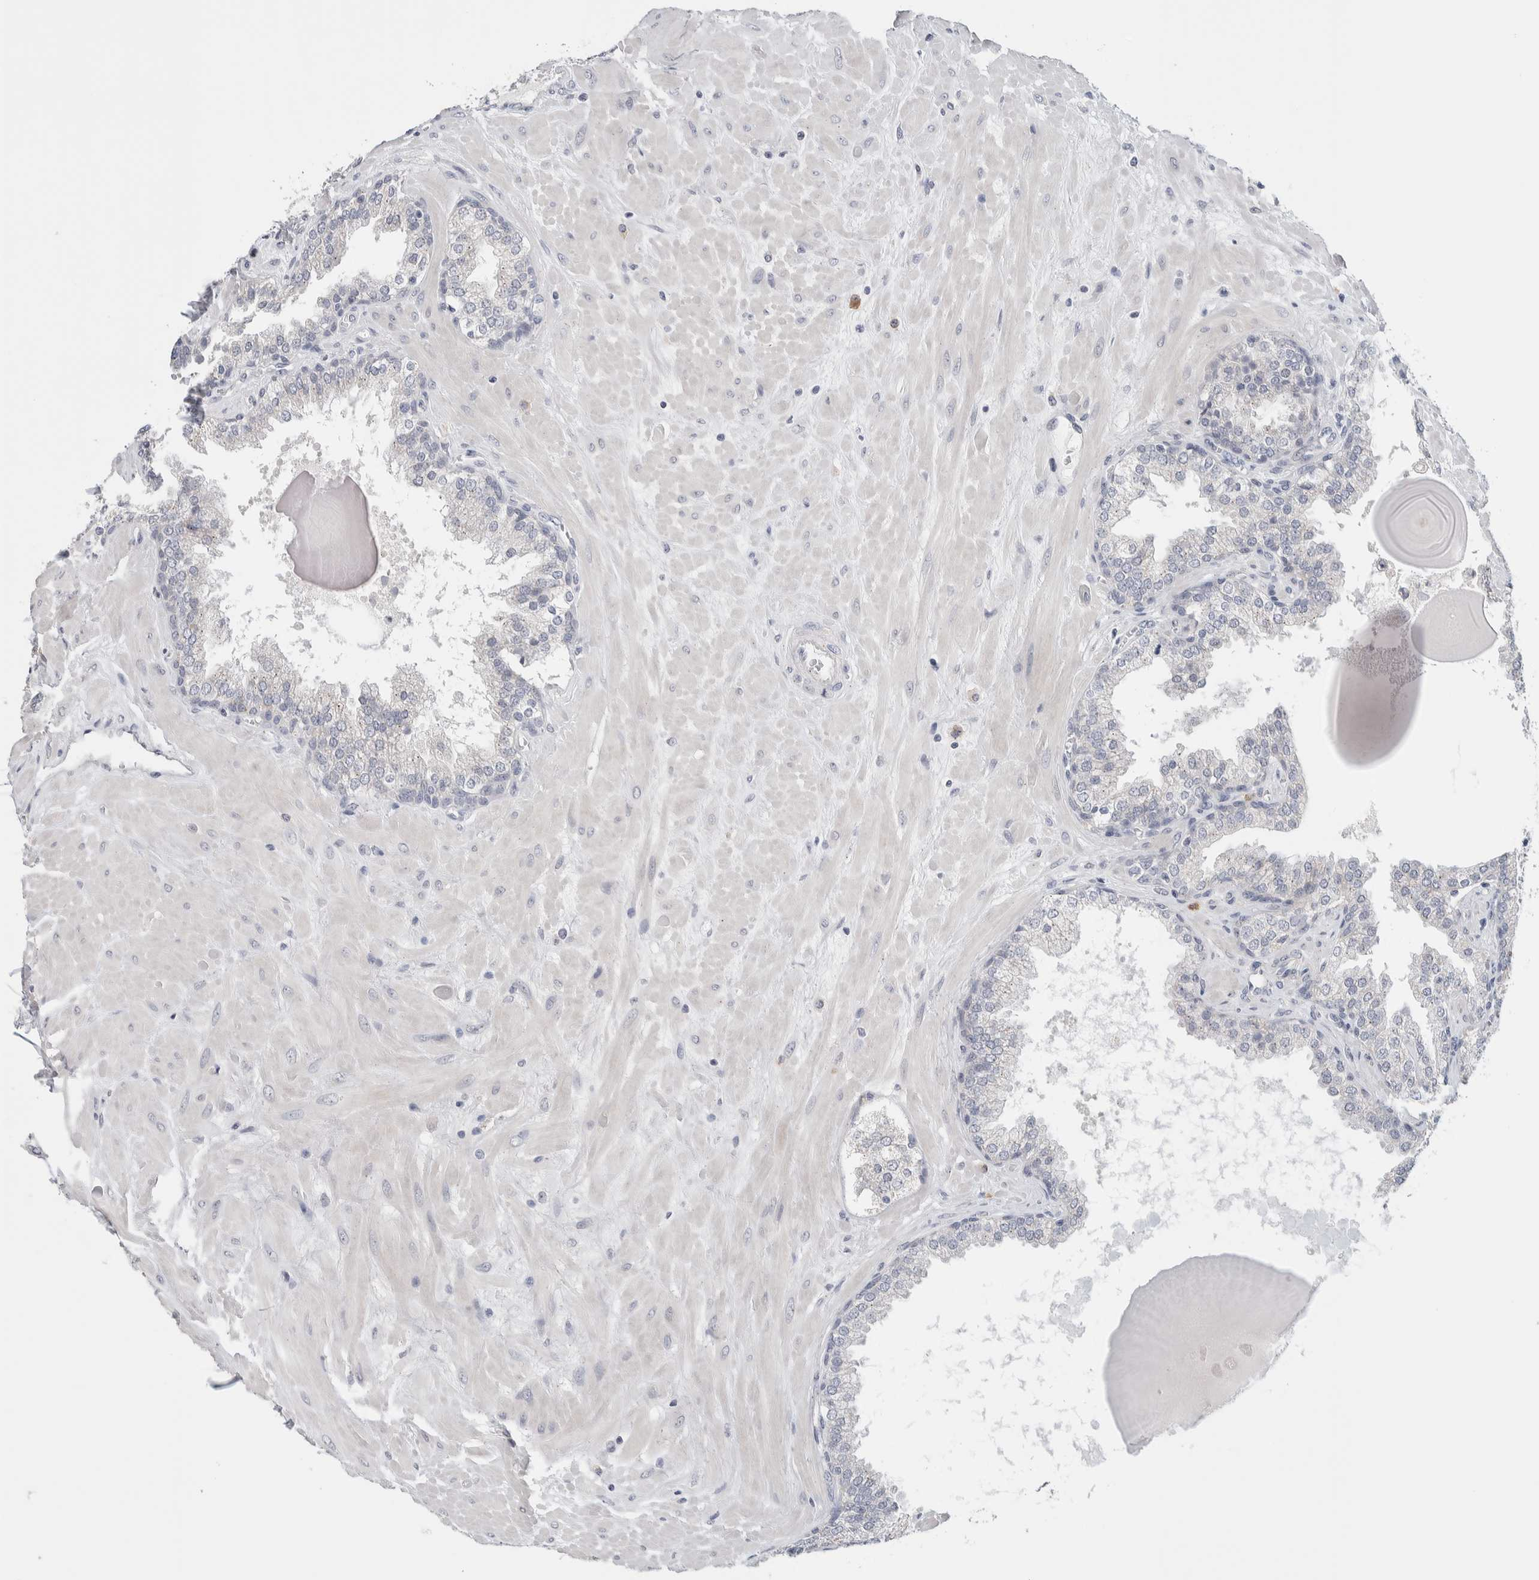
{"staining": {"intensity": "negative", "quantity": "none", "location": "none"}, "tissue": "prostate", "cell_type": "Glandular cells", "image_type": "normal", "snomed": [{"axis": "morphology", "description": "Normal tissue, NOS"}, {"axis": "topography", "description": "Prostate"}], "caption": "Immunohistochemistry (IHC) photomicrograph of benign prostate: prostate stained with DAB demonstrates no significant protein expression in glandular cells. (DAB (3,3'-diaminobenzidine) immunohistochemistry (IHC) with hematoxylin counter stain).", "gene": "SCN2A", "patient": {"sex": "male", "age": 51}}